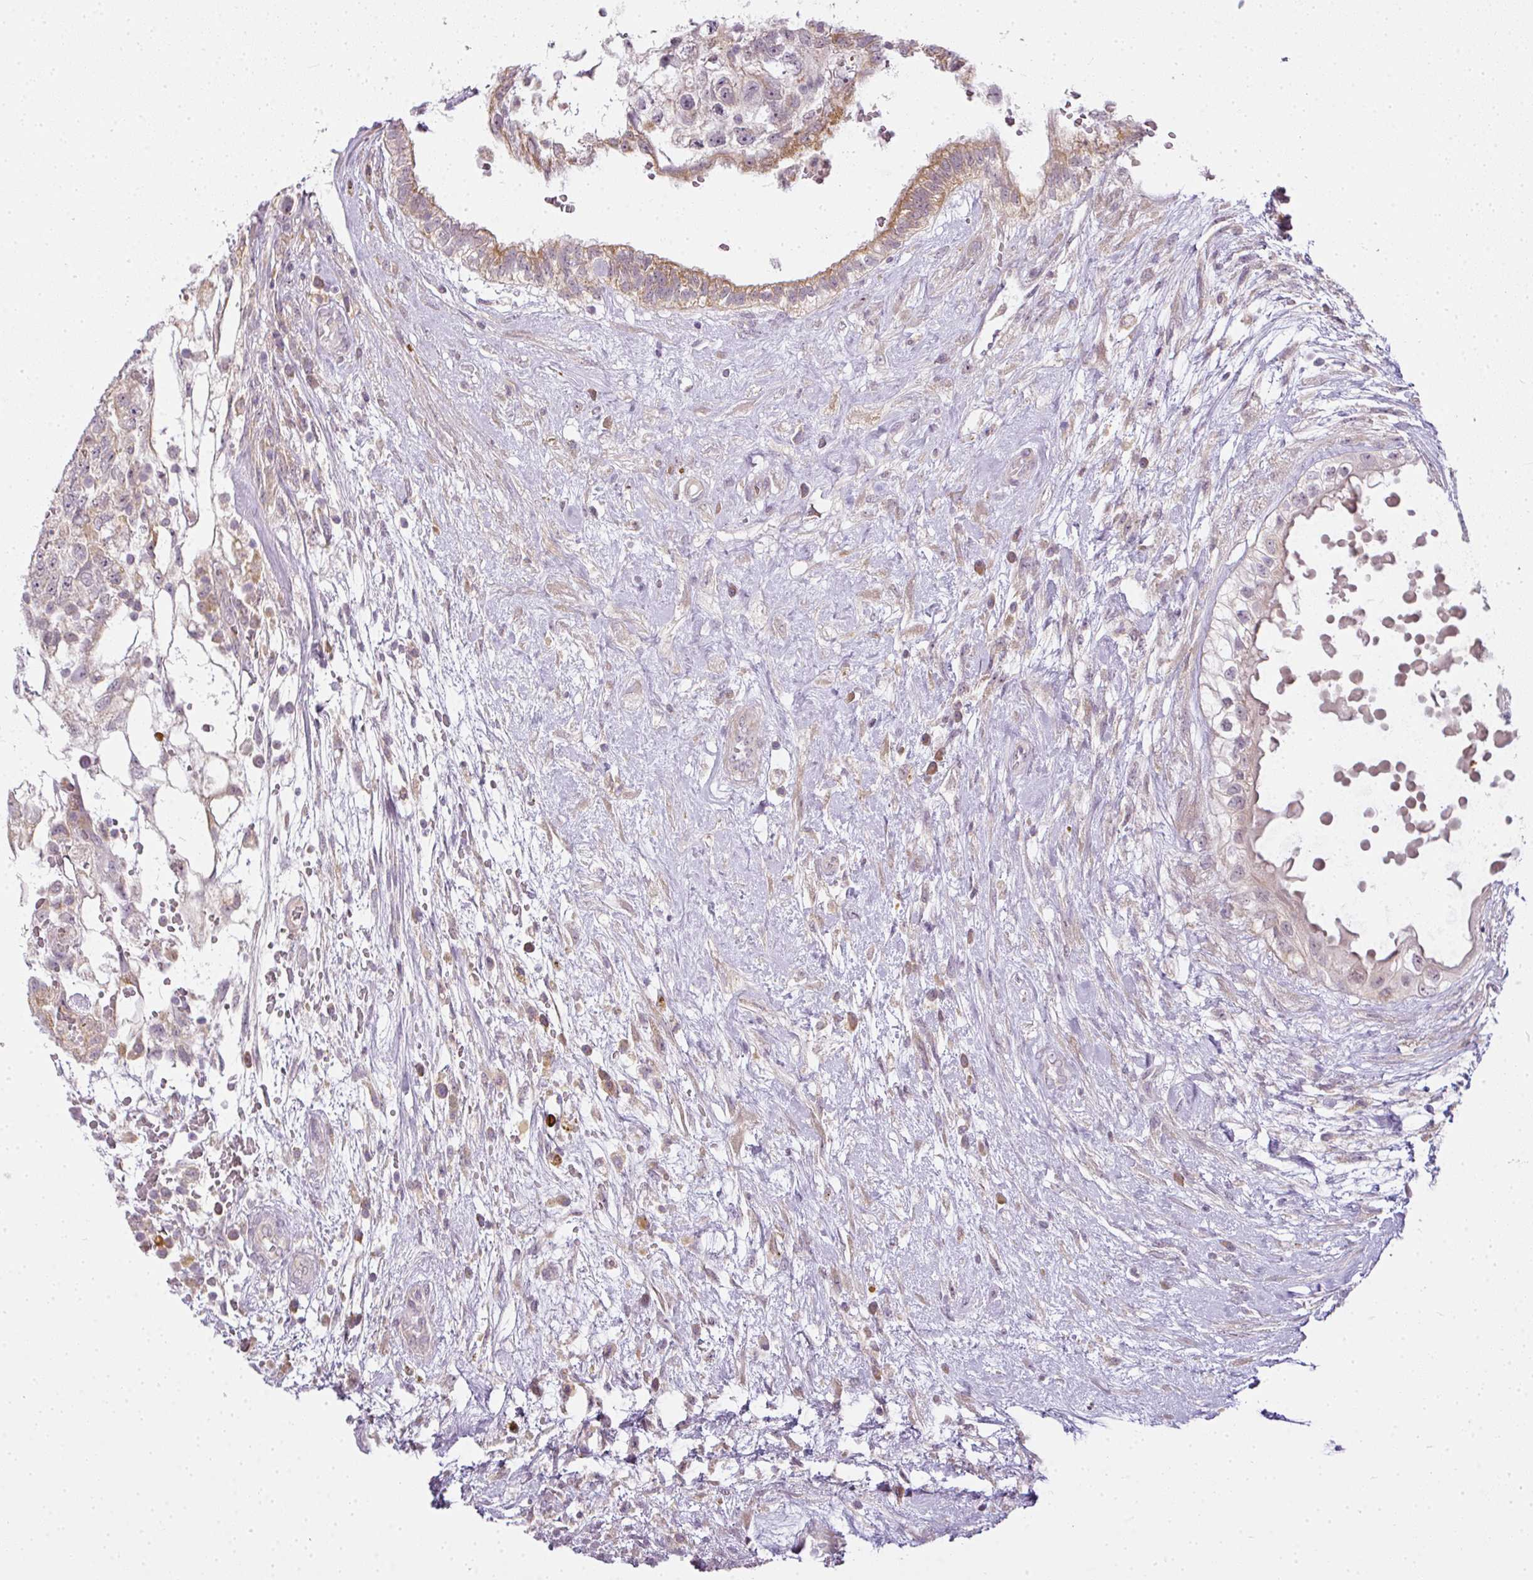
{"staining": {"intensity": "moderate", "quantity": "<25%", "location": "cytoplasmic/membranous"}, "tissue": "testis cancer", "cell_type": "Tumor cells", "image_type": "cancer", "snomed": [{"axis": "morphology", "description": "Normal tissue, NOS"}, {"axis": "morphology", "description": "Carcinoma, Embryonal, NOS"}, {"axis": "topography", "description": "Testis"}], "caption": "Embryonal carcinoma (testis) was stained to show a protein in brown. There is low levels of moderate cytoplasmic/membranous positivity in about <25% of tumor cells. (IHC, brightfield microscopy, high magnification).", "gene": "MED19", "patient": {"sex": "male", "age": 32}}